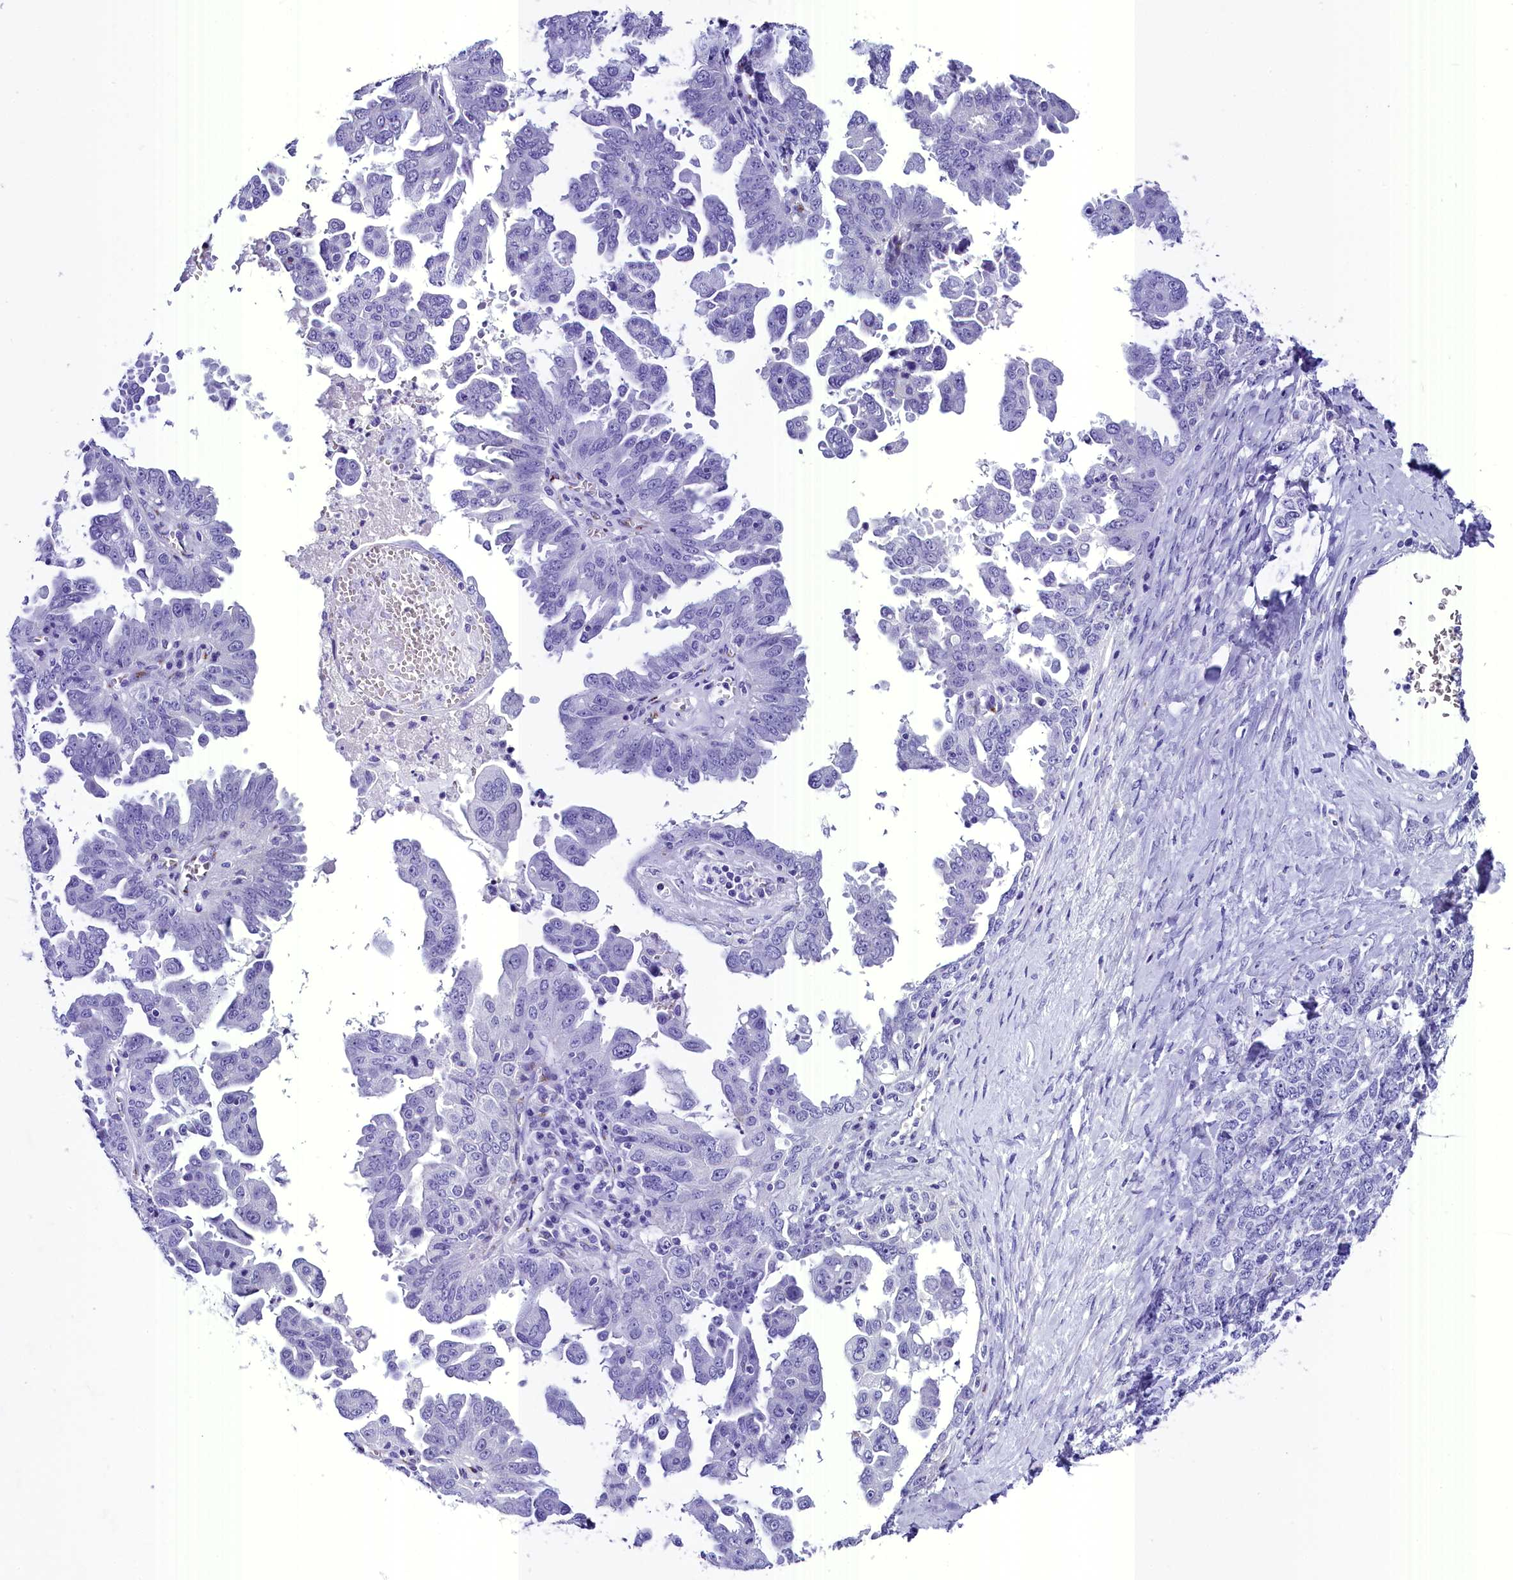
{"staining": {"intensity": "negative", "quantity": "none", "location": "none"}, "tissue": "ovarian cancer", "cell_type": "Tumor cells", "image_type": "cancer", "snomed": [{"axis": "morphology", "description": "Carcinoma, endometroid"}, {"axis": "topography", "description": "Ovary"}], "caption": "The immunohistochemistry histopathology image has no significant staining in tumor cells of endometroid carcinoma (ovarian) tissue. (Stains: DAB (3,3'-diaminobenzidine) immunohistochemistry (IHC) with hematoxylin counter stain, Microscopy: brightfield microscopy at high magnification).", "gene": "AP3B2", "patient": {"sex": "female", "age": 62}}